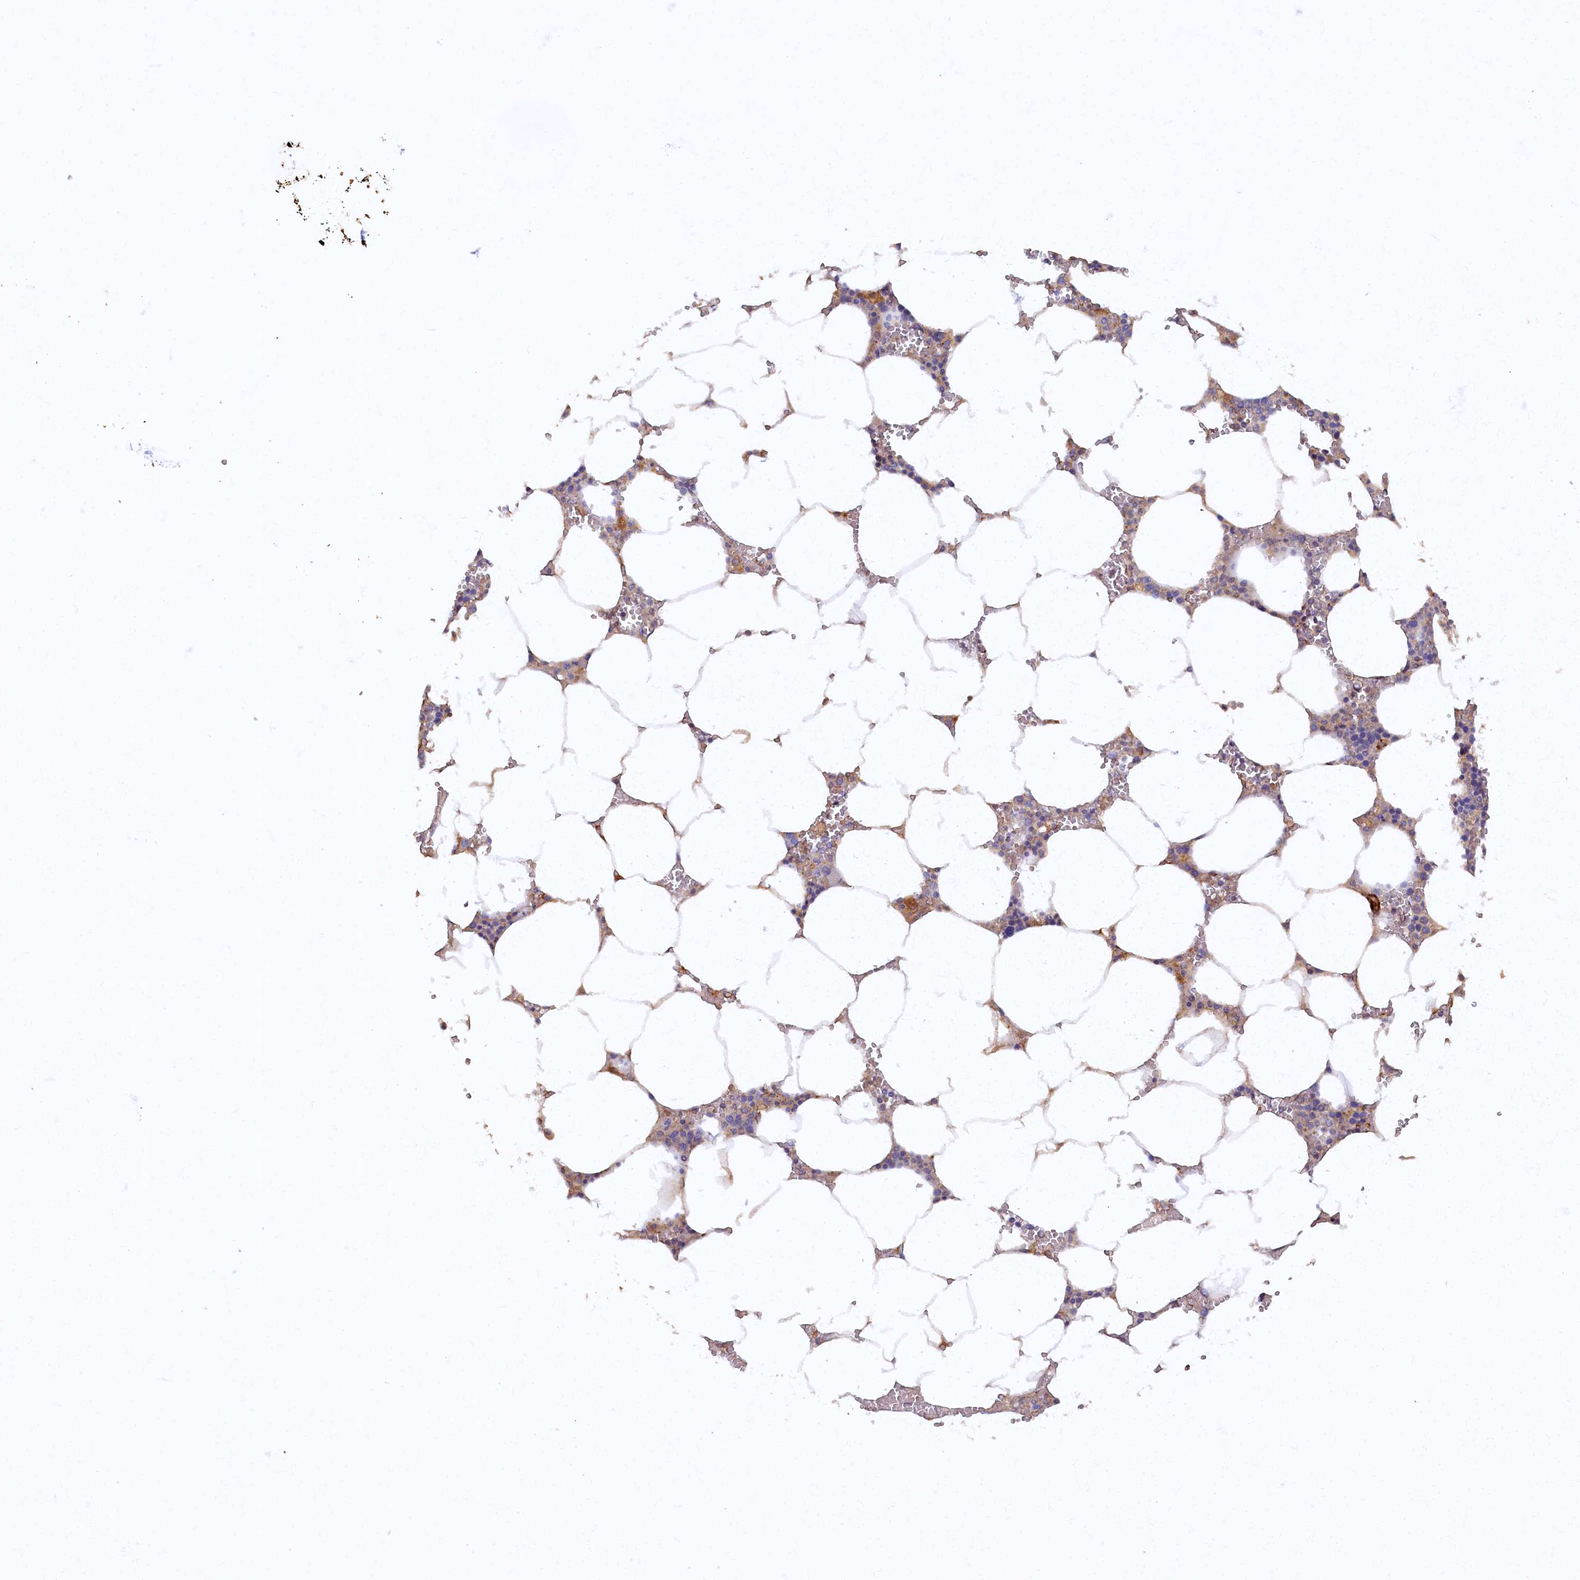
{"staining": {"intensity": "weak", "quantity": "<25%", "location": "cytoplasmic/membranous"}, "tissue": "bone marrow", "cell_type": "Hematopoietic cells", "image_type": "normal", "snomed": [{"axis": "morphology", "description": "Normal tissue, NOS"}, {"axis": "topography", "description": "Bone marrow"}], "caption": "High power microscopy image of an IHC histopathology image of normal bone marrow, revealing no significant expression in hematopoietic cells. Nuclei are stained in blue.", "gene": "ARL11", "patient": {"sex": "male", "age": 70}}